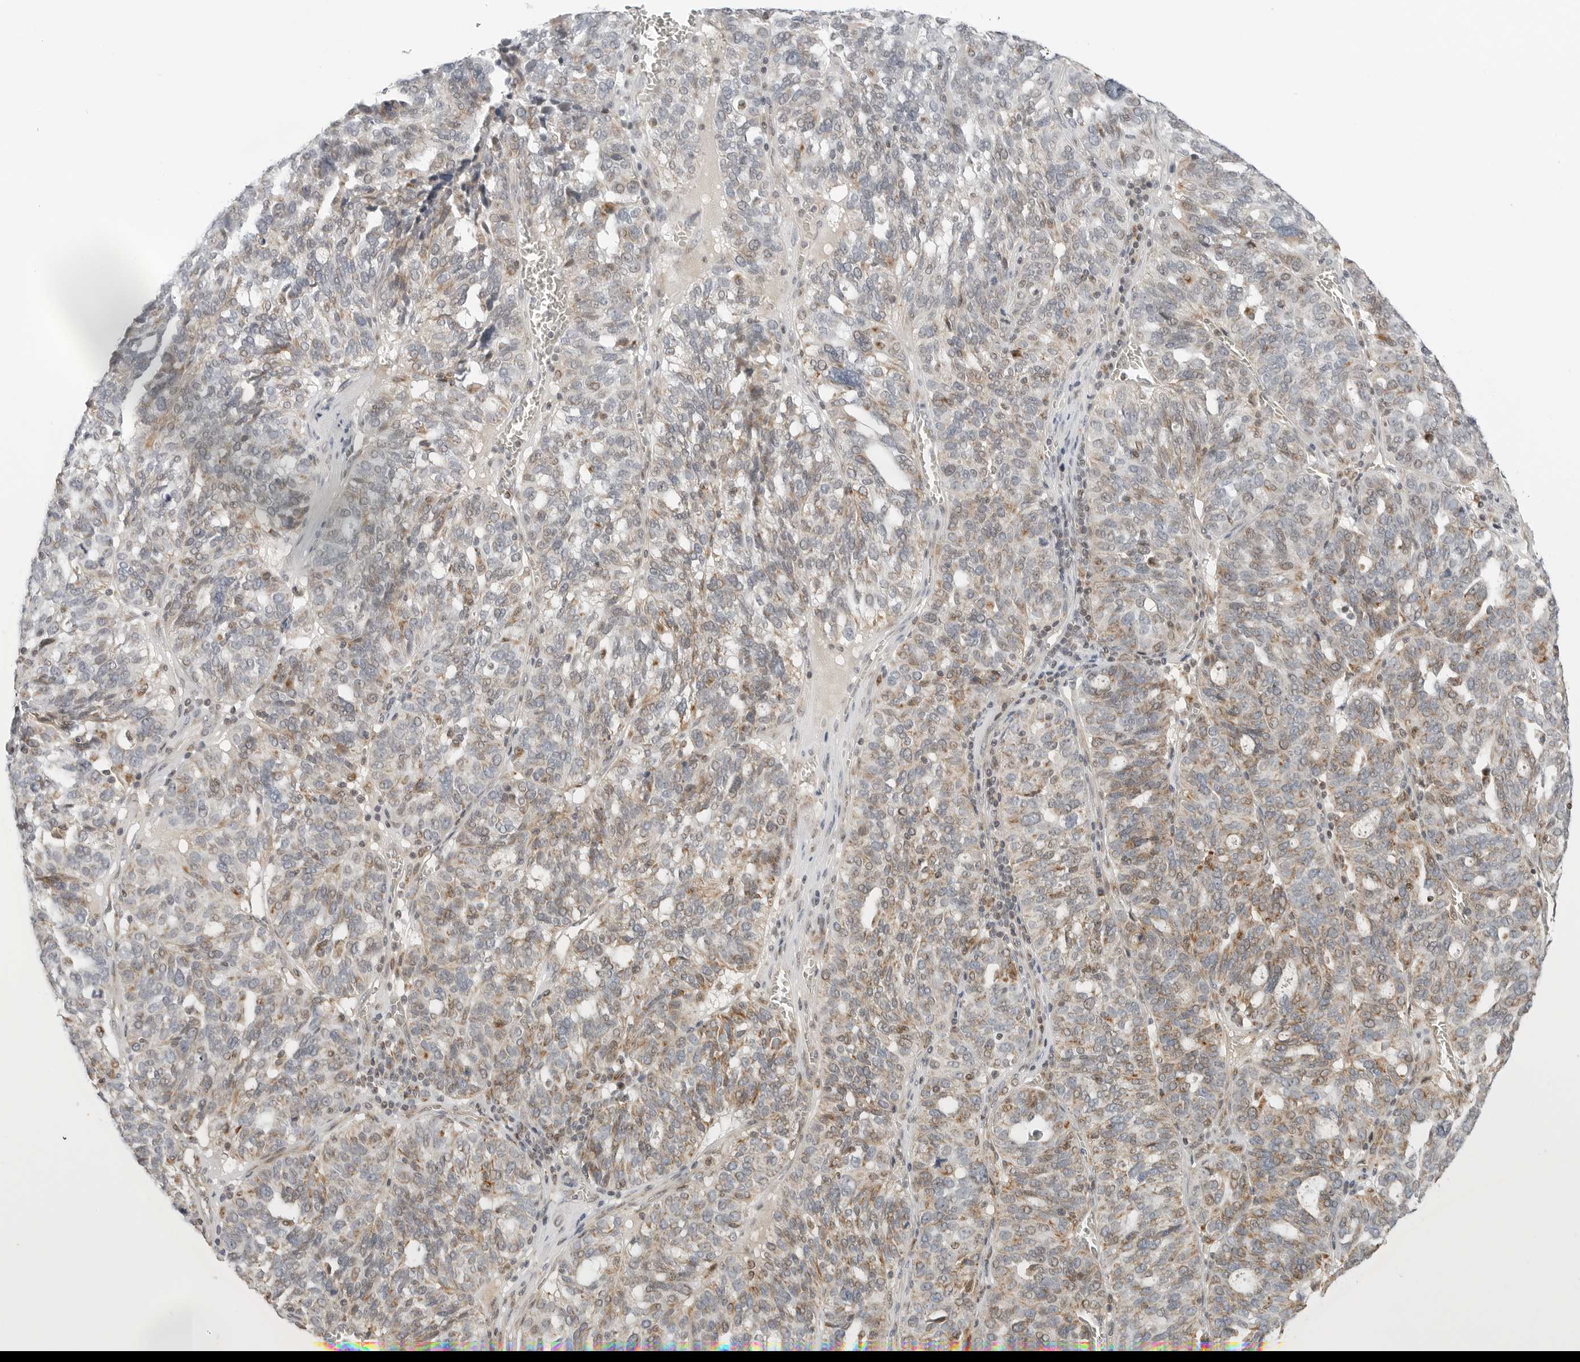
{"staining": {"intensity": "moderate", "quantity": "<25%", "location": "cytoplasmic/membranous"}, "tissue": "ovarian cancer", "cell_type": "Tumor cells", "image_type": "cancer", "snomed": [{"axis": "morphology", "description": "Cystadenocarcinoma, serous, NOS"}, {"axis": "topography", "description": "Ovary"}], "caption": "Immunohistochemistry (DAB (3,3'-diaminobenzidine)) staining of human serous cystadenocarcinoma (ovarian) exhibits moderate cytoplasmic/membranous protein staining in about <25% of tumor cells.", "gene": "DYRK4", "patient": {"sex": "female", "age": 59}}